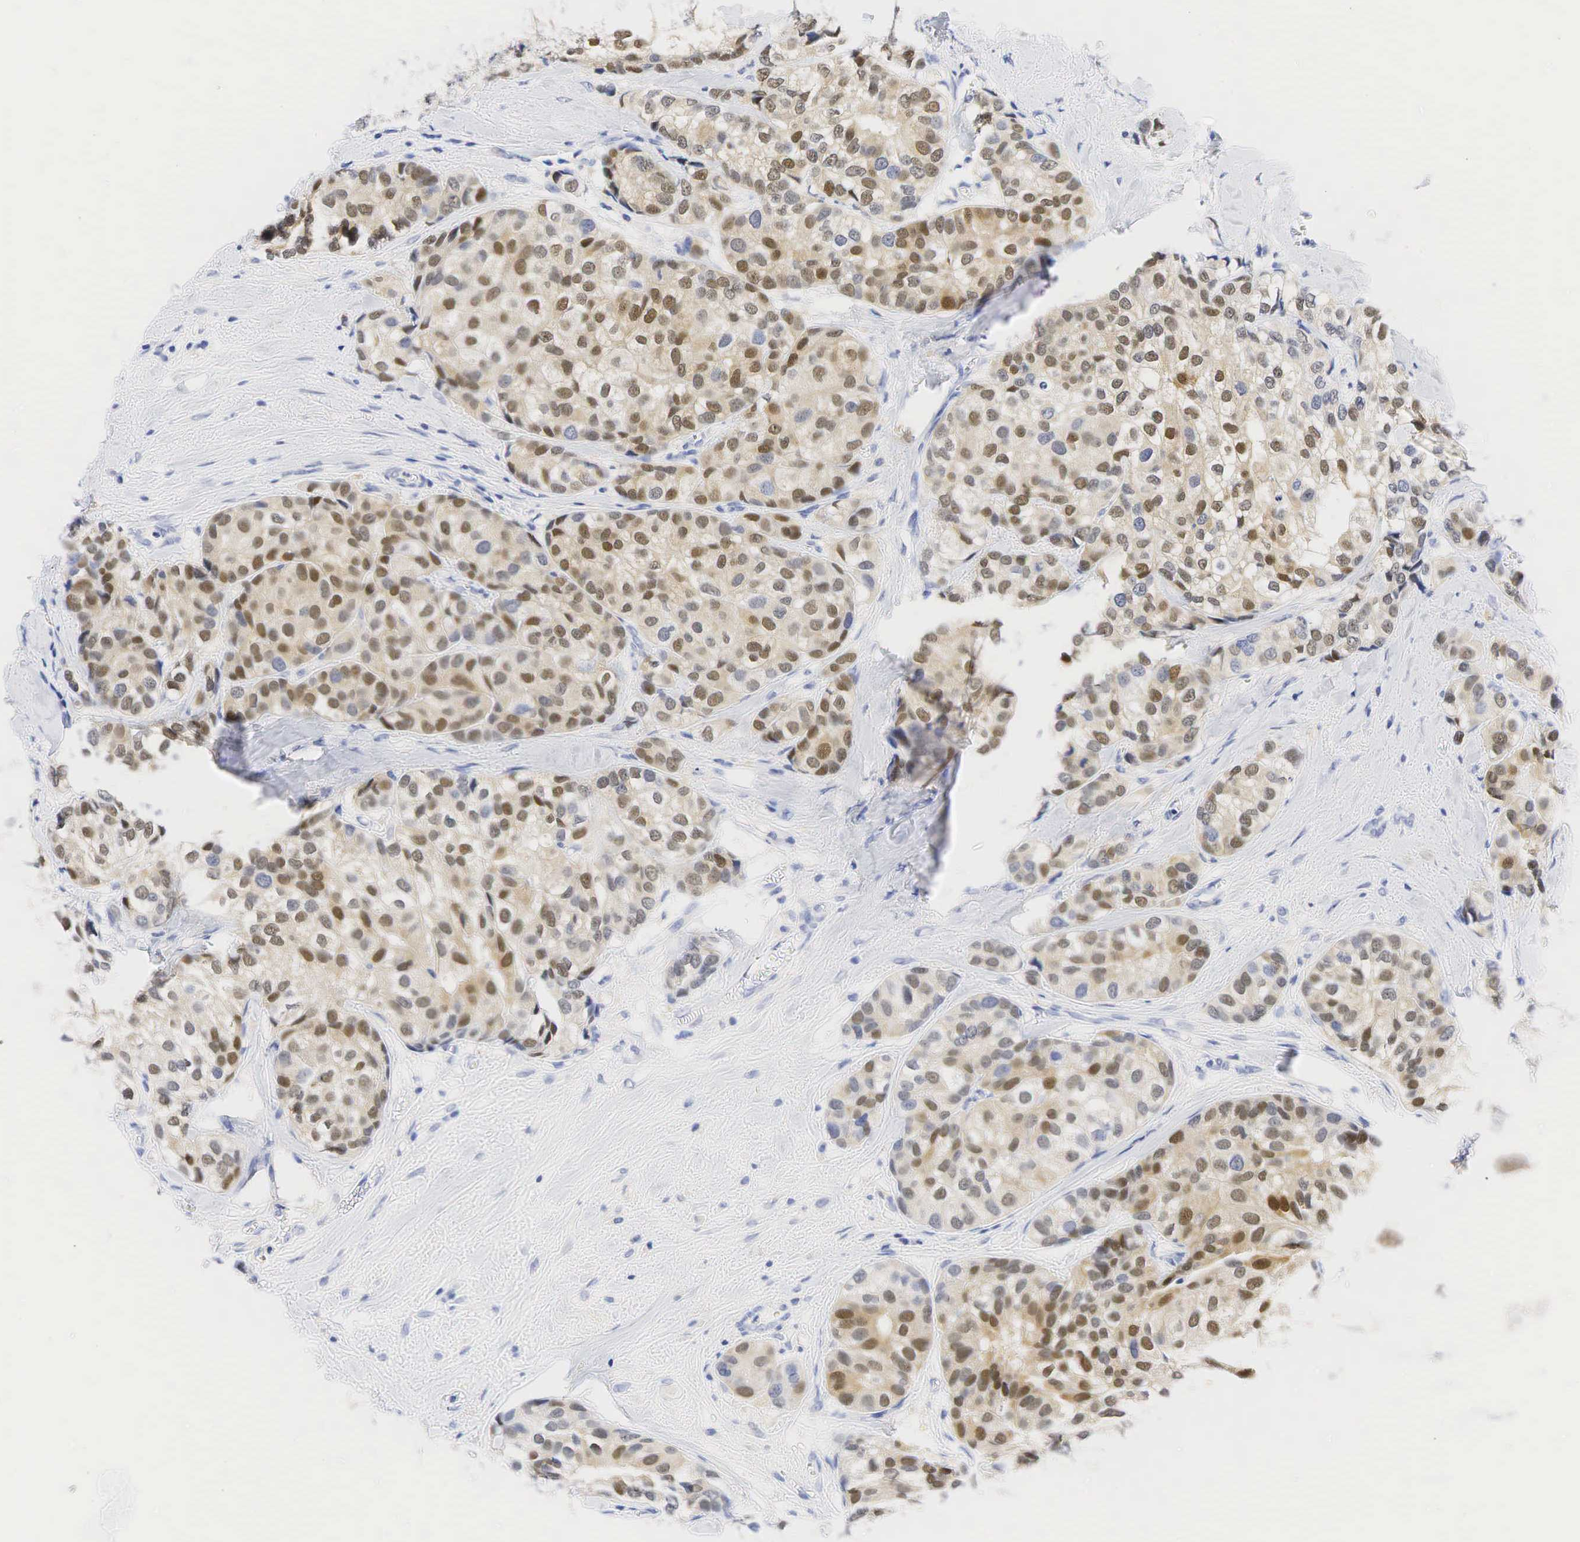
{"staining": {"intensity": "moderate", "quantity": ">75%", "location": "cytoplasmic/membranous,nuclear"}, "tissue": "breast cancer", "cell_type": "Tumor cells", "image_type": "cancer", "snomed": [{"axis": "morphology", "description": "Duct carcinoma"}, {"axis": "topography", "description": "Breast"}], "caption": "Tumor cells display medium levels of moderate cytoplasmic/membranous and nuclear positivity in about >75% of cells in breast intraductal carcinoma. The protein of interest is stained brown, and the nuclei are stained in blue (DAB IHC with brightfield microscopy, high magnification).", "gene": "AR", "patient": {"sex": "female", "age": 68}}